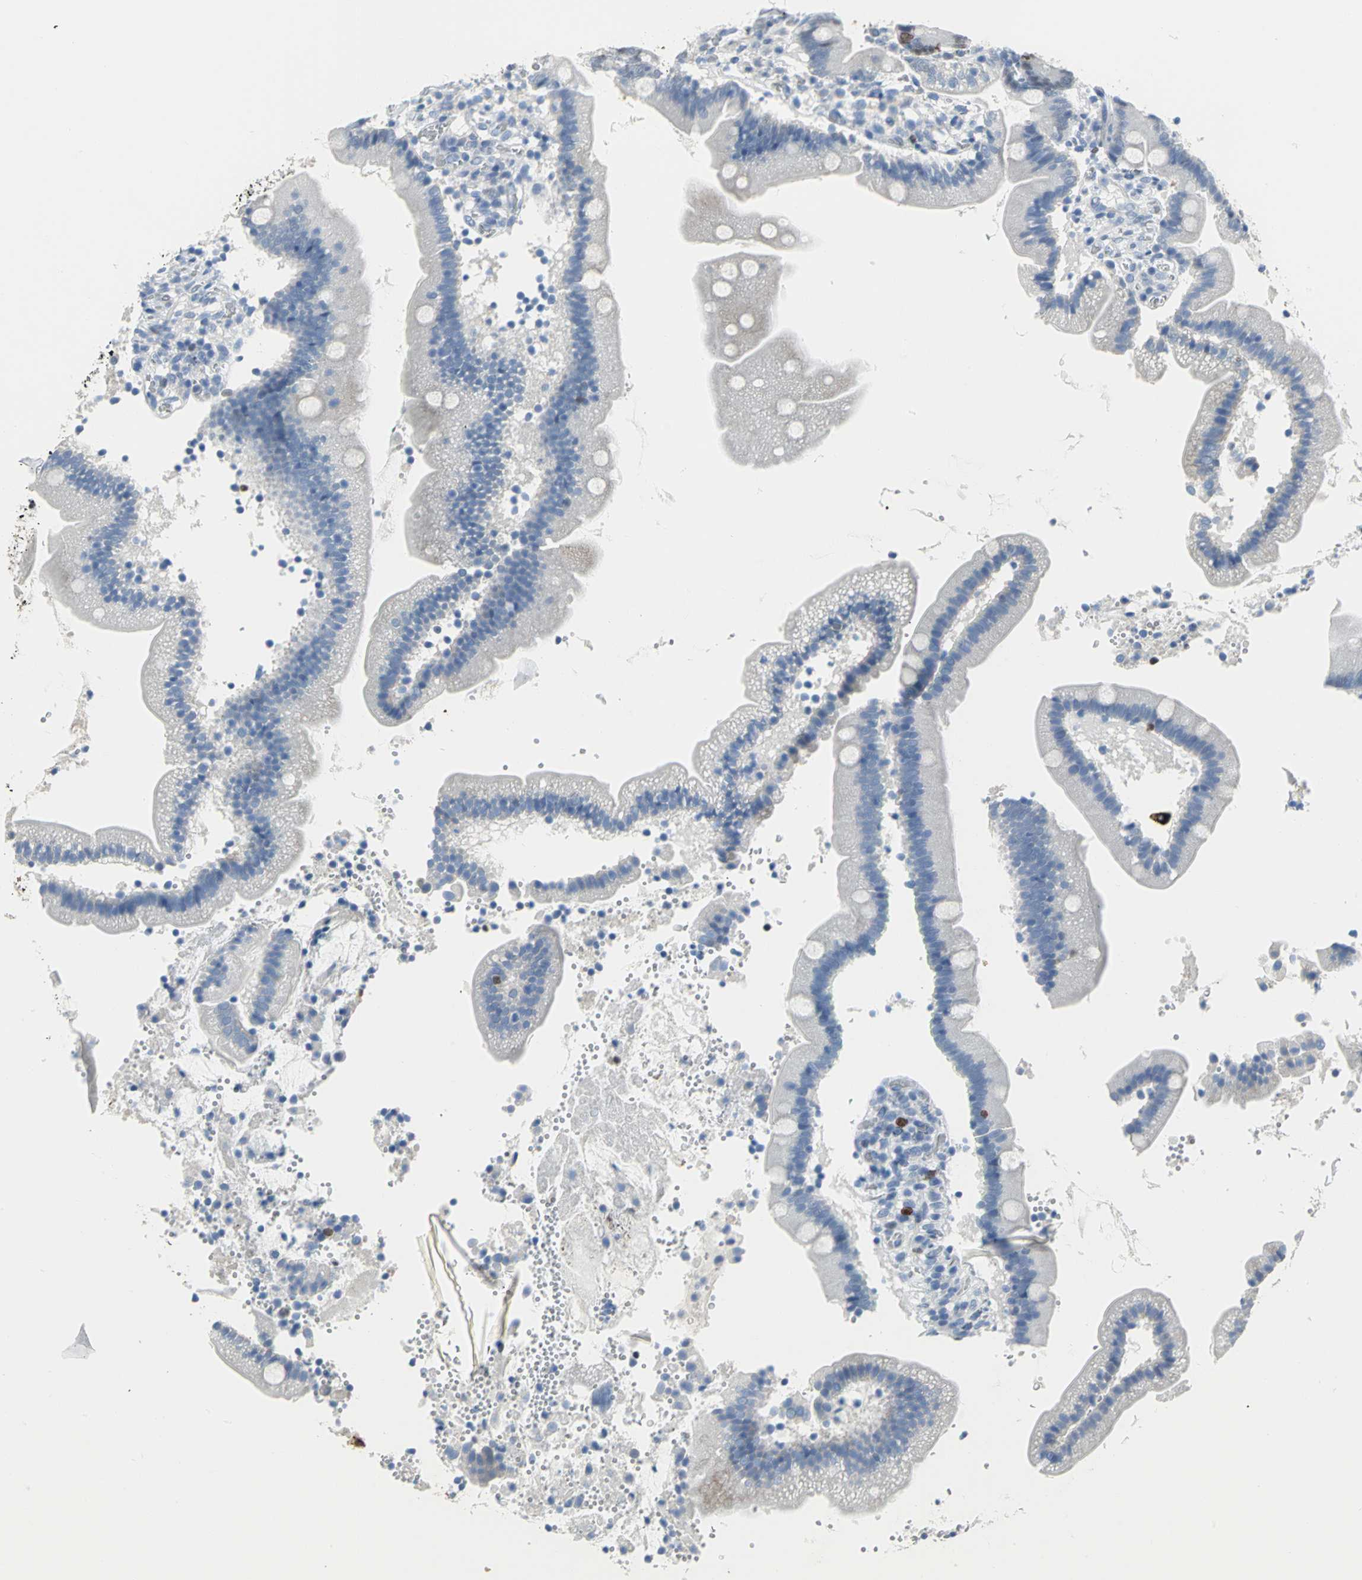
{"staining": {"intensity": "moderate", "quantity": "<25%", "location": "nuclear"}, "tissue": "duodenum", "cell_type": "Glandular cells", "image_type": "normal", "snomed": [{"axis": "morphology", "description": "Normal tissue, NOS"}, {"axis": "topography", "description": "Duodenum"}], "caption": "Immunohistochemistry (IHC) of benign duodenum reveals low levels of moderate nuclear positivity in about <25% of glandular cells.", "gene": "MCM3", "patient": {"sex": "male", "age": 66}}